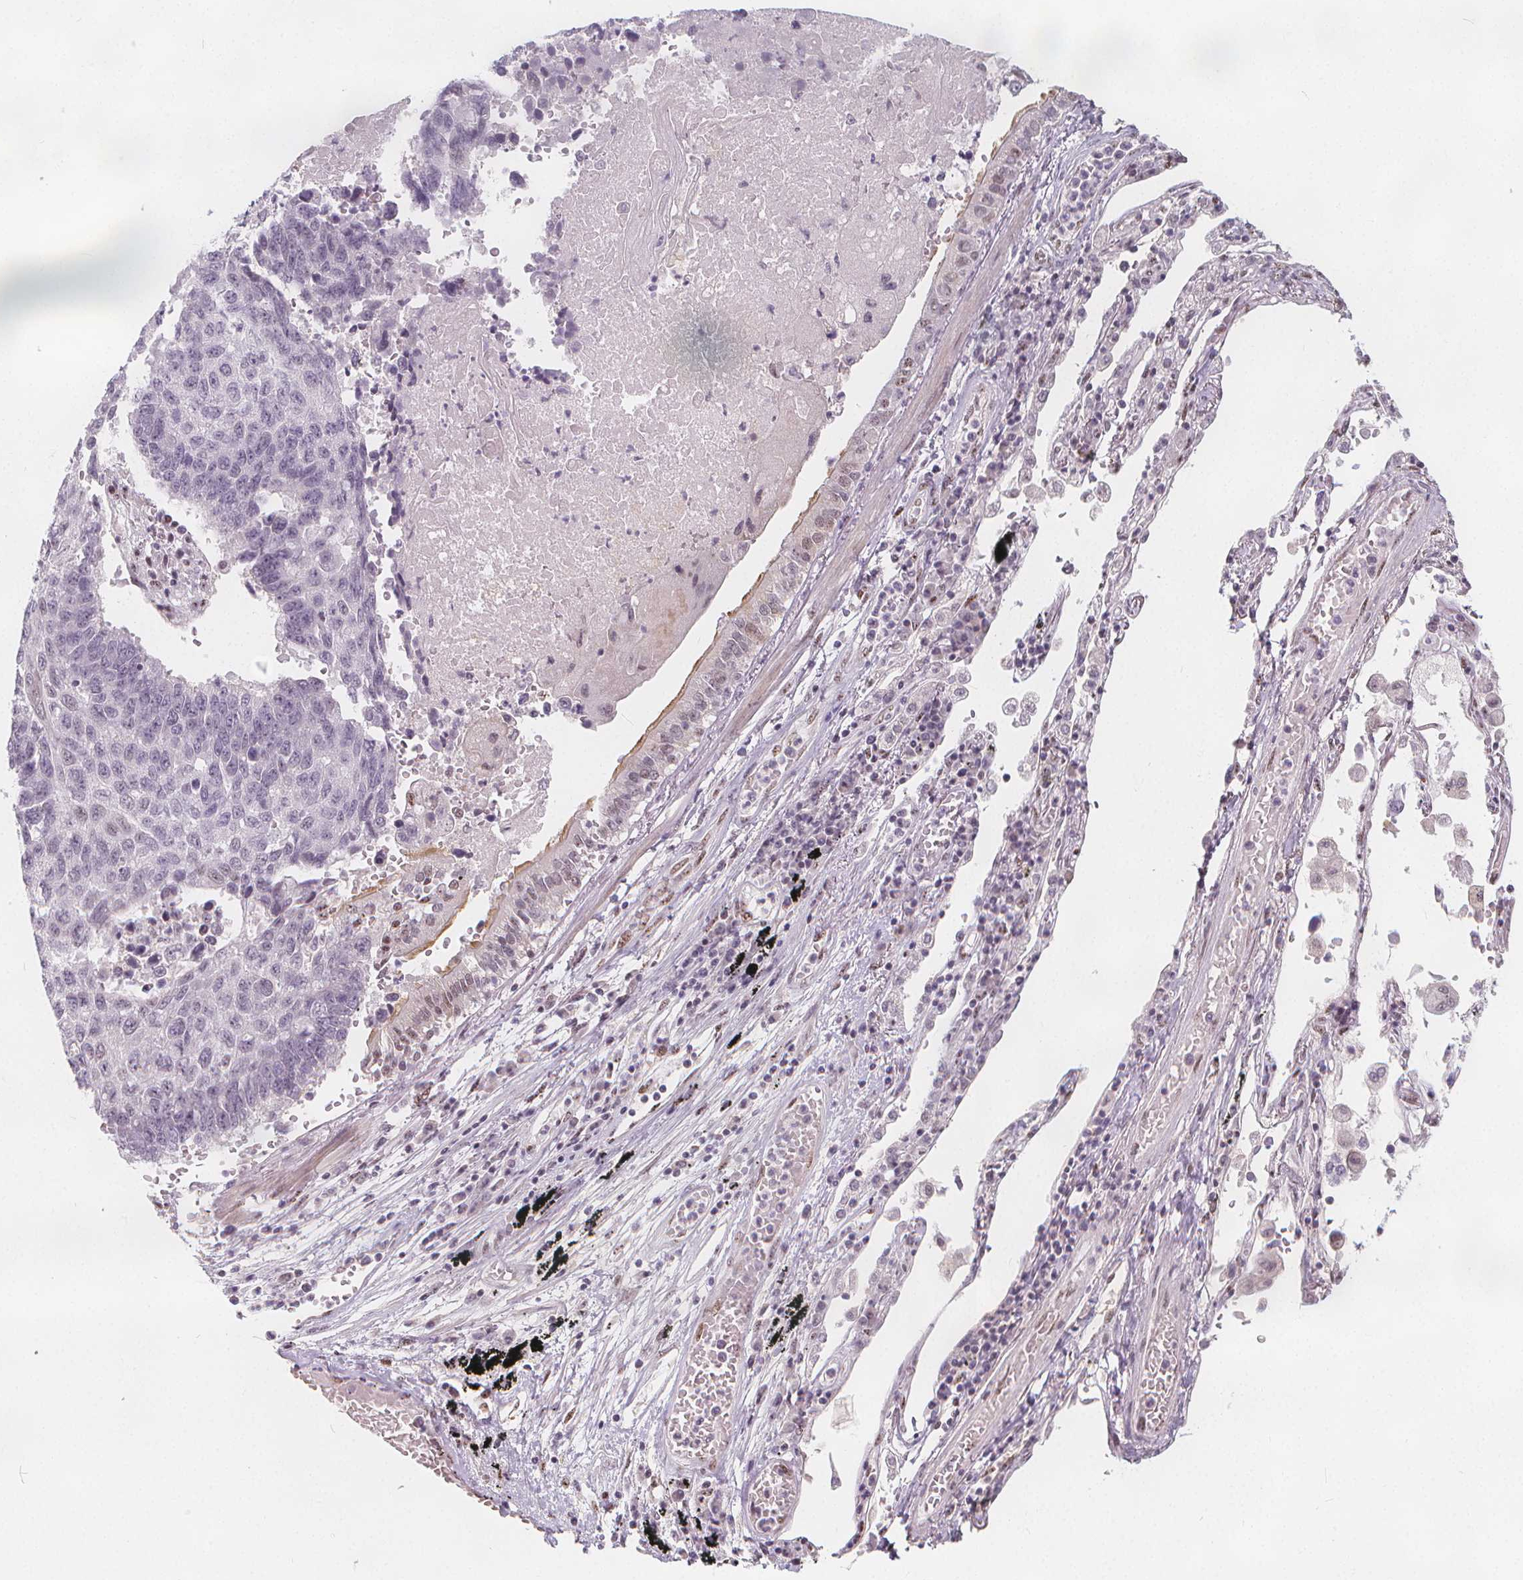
{"staining": {"intensity": "negative", "quantity": "none", "location": "none"}, "tissue": "lung cancer", "cell_type": "Tumor cells", "image_type": "cancer", "snomed": [{"axis": "morphology", "description": "Squamous cell carcinoma, NOS"}, {"axis": "topography", "description": "Lung"}], "caption": "A photomicrograph of human squamous cell carcinoma (lung) is negative for staining in tumor cells. (Stains: DAB immunohistochemistry with hematoxylin counter stain, Microscopy: brightfield microscopy at high magnification).", "gene": "DRC3", "patient": {"sex": "male", "age": 73}}